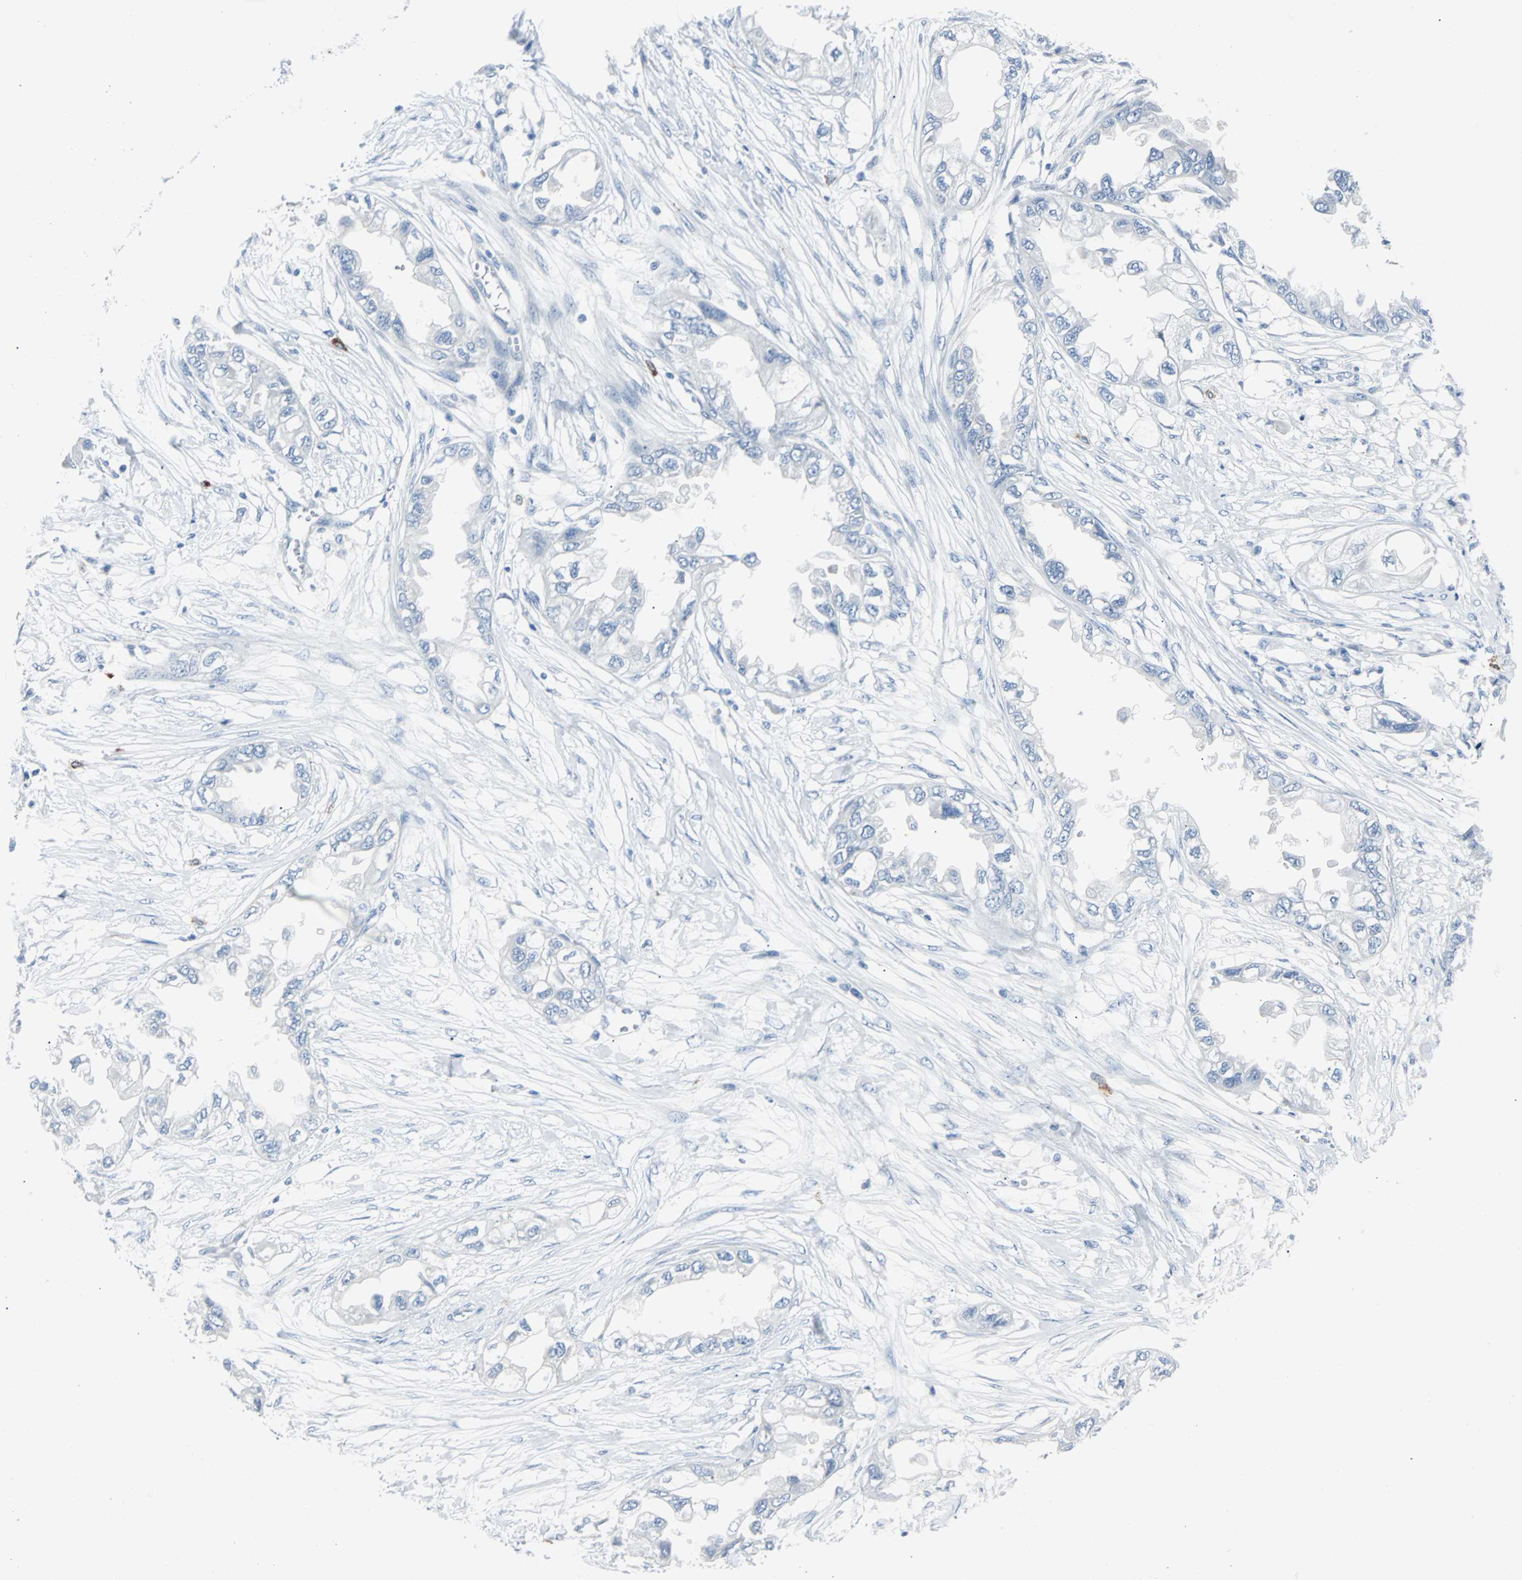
{"staining": {"intensity": "negative", "quantity": "none", "location": "none"}, "tissue": "endometrial cancer", "cell_type": "Tumor cells", "image_type": "cancer", "snomed": [{"axis": "morphology", "description": "Adenocarcinoma, NOS"}, {"axis": "topography", "description": "Endometrium"}], "caption": "Tumor cells show no significant protein expression in endometrial cancer.", "gene": "RASA1", "patient": {"sex": "female", "age": 67}}